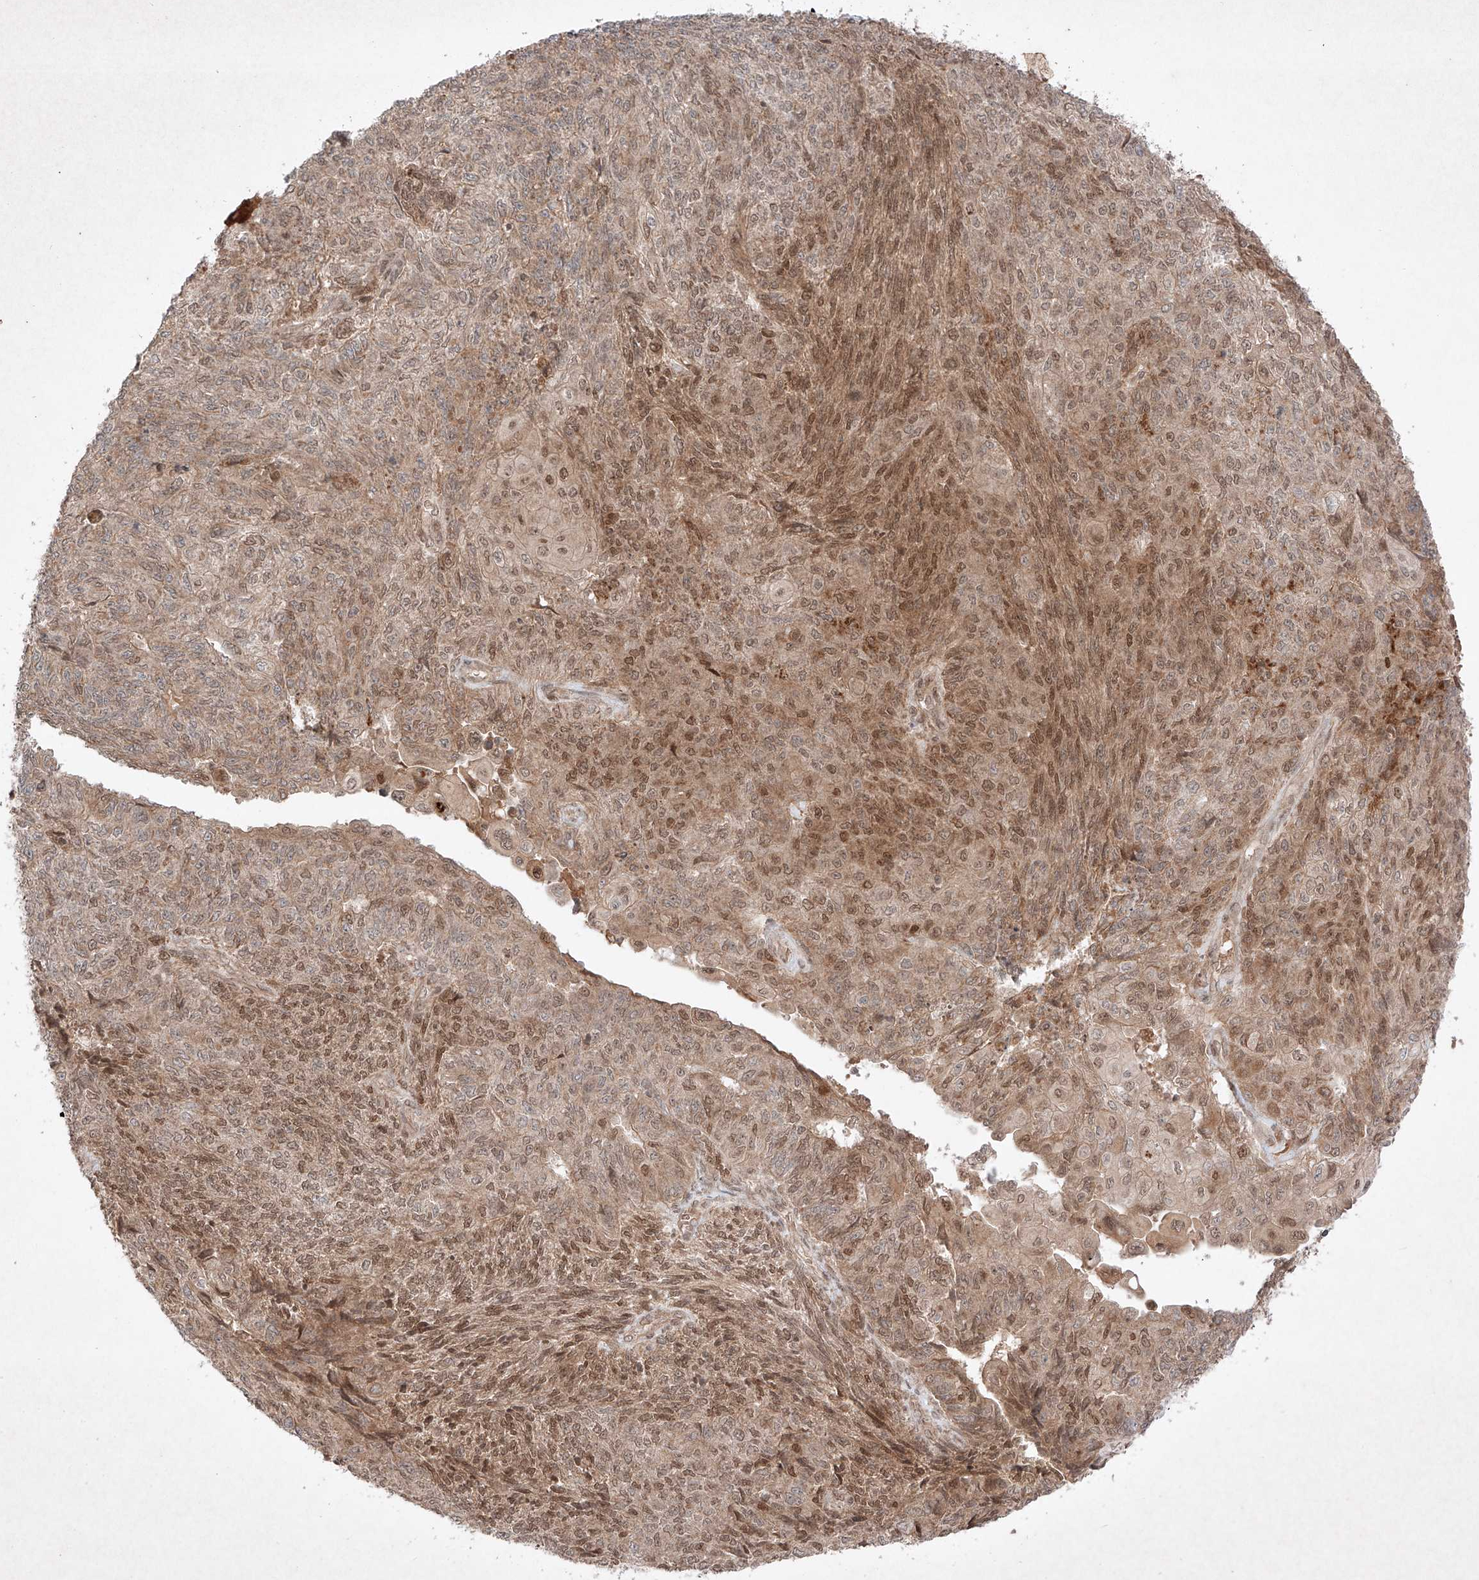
{"staining": {"intensity": "moderate", "quantity": ">75%", "location": "nuclear"}, "tissue": "endometrial cancer", "cell_type": "Tumor cells", "image_type": "cancer", "snomed": [{"axis": "morphology", "description": "Adenocarcinoma, NOS"}, {"axis": "topography", "description": "Endometrium"}], "caption": "This is an image of immunohistochemistry (IHC) staining of endometrial adenocarcinoma, which shows moderate positivity in the nuclear of tumor cells.", "gene": "RNF31", "patient": {"sex": "female", "age": 32}}